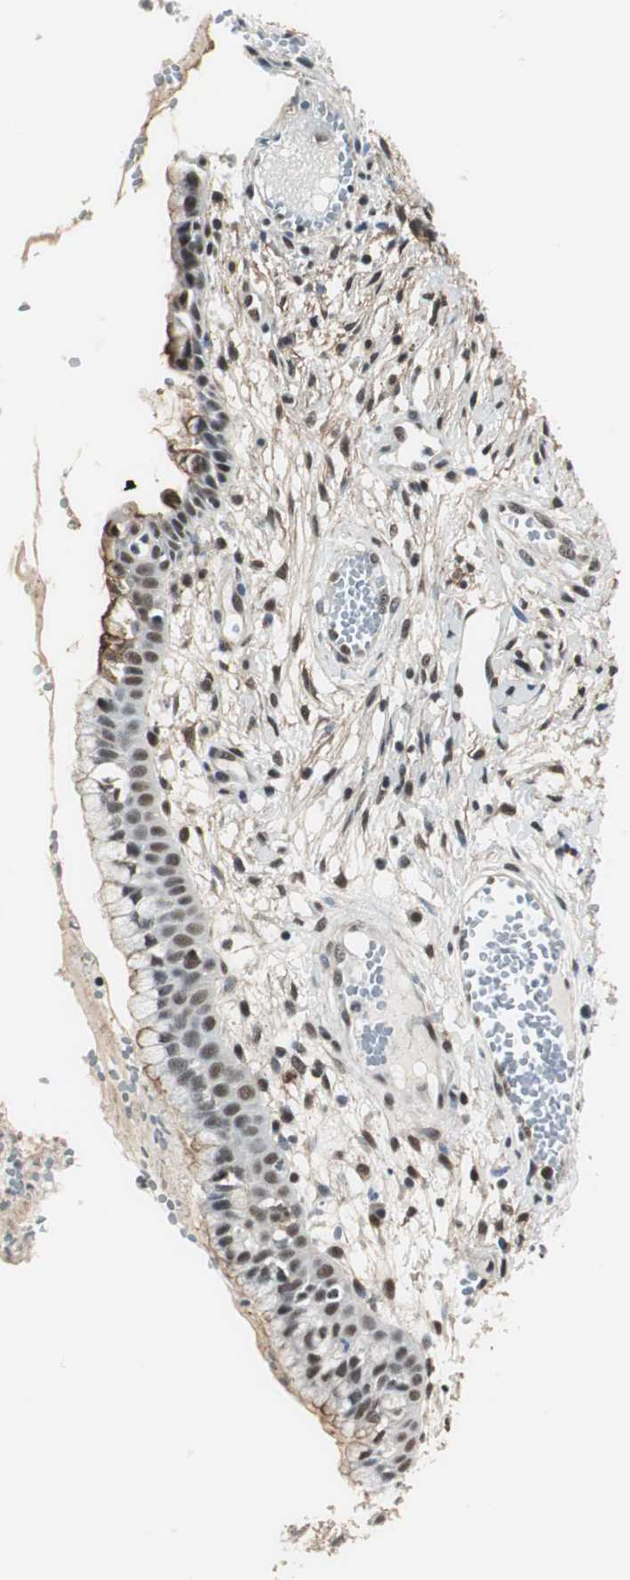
{"staining": {"intensity": "moderate", "quantity": ">75%", "location": "nuclear"}, "tissue": "cervix", "cell_type": "Glandular cells", "image_type": "normal", "snomed": [{"axis": "morphology", "description": "Normal tissue, NOS"}, {"axis": "topography", "description": "Cervix"}], "caption": "Moderate nuclear positivity is present in about >75% of glandular cells in normal cervix. Nuclei are stained in blue.", "gene": "MKX", "patient": {"sex": "female", "age": 39}}